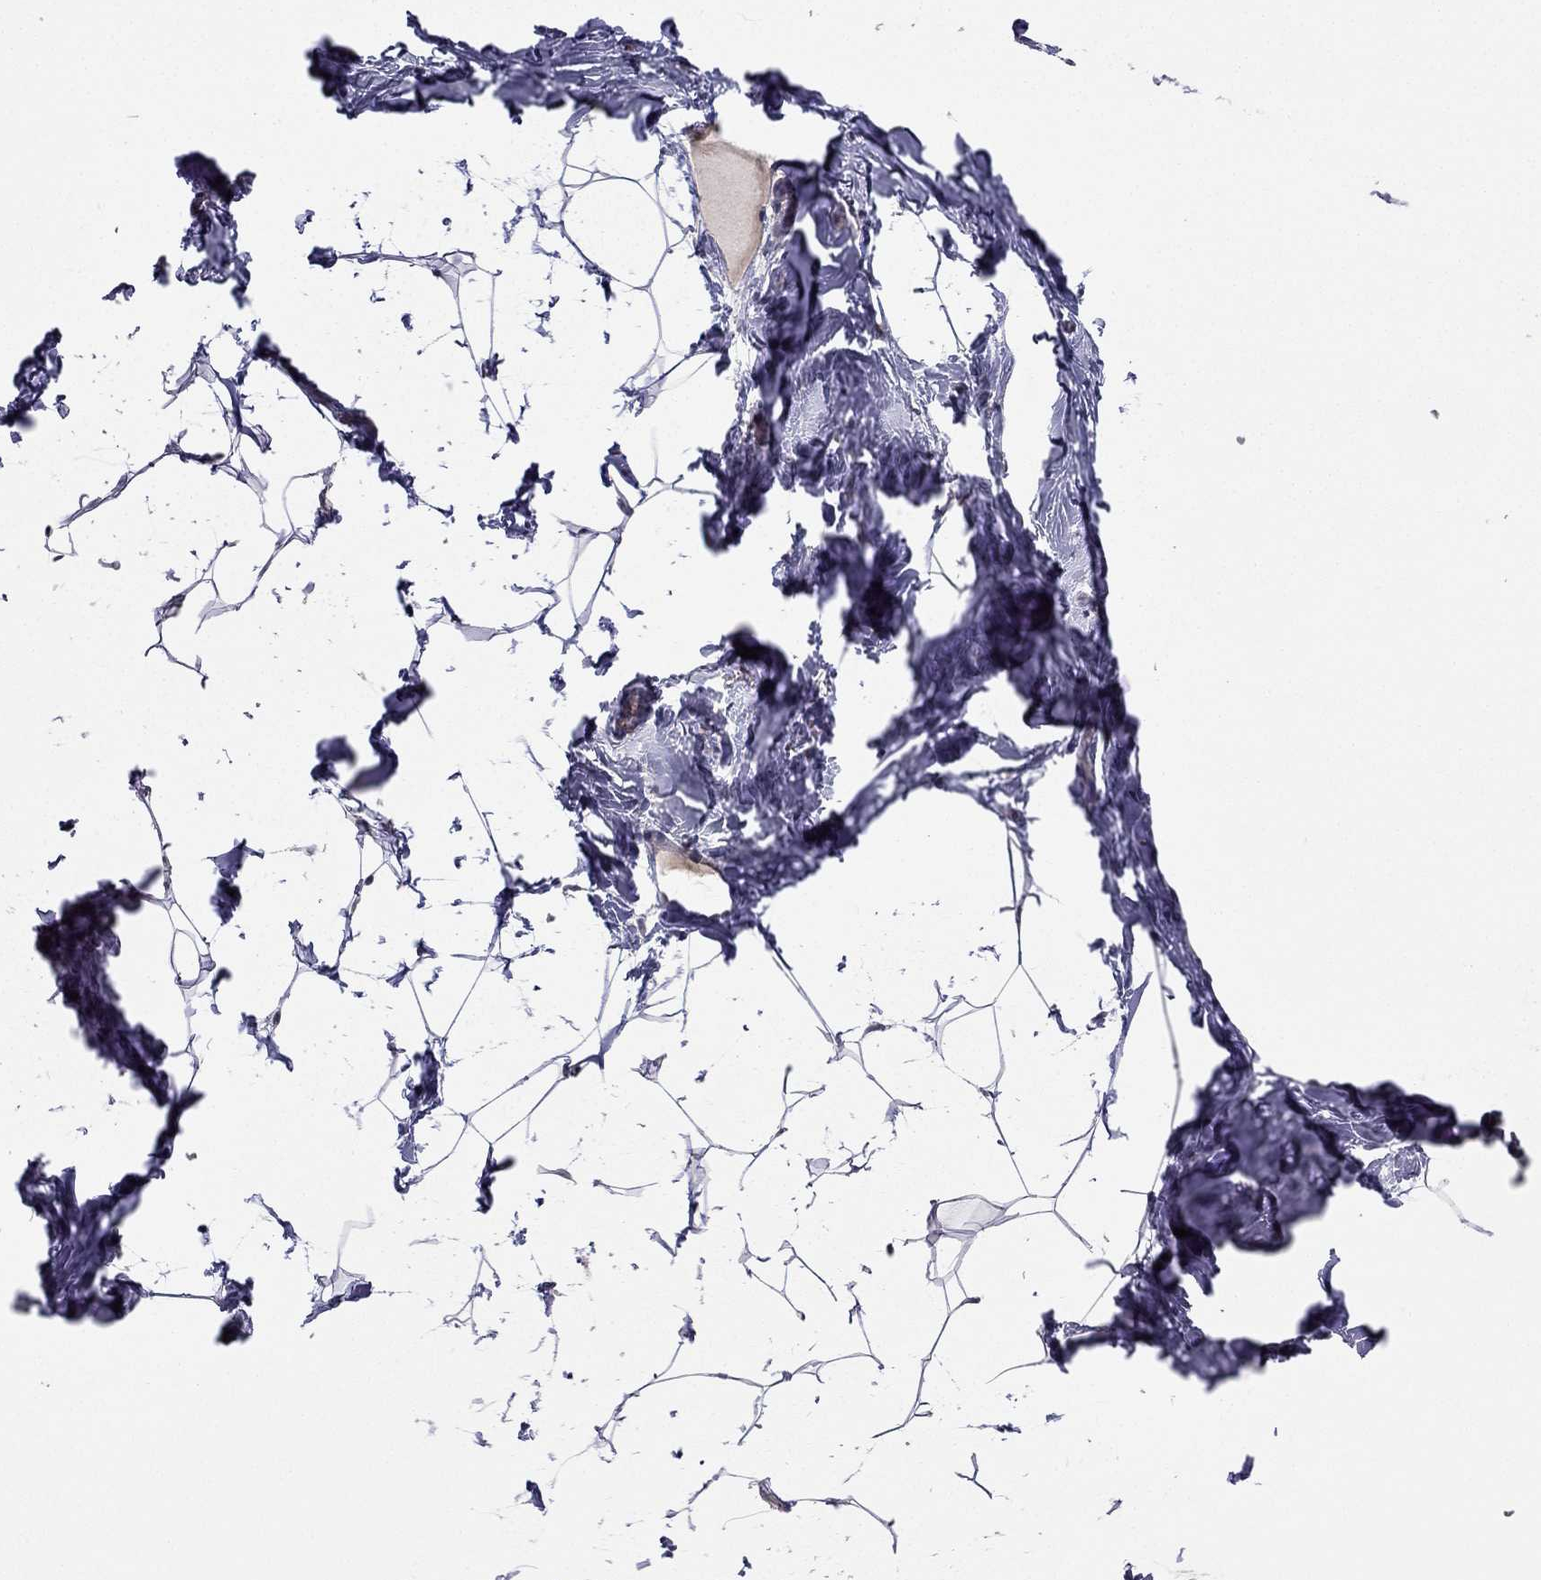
{"staining": {"intensity": "negative", "quantity": "none", "location": "none"}, "tissue": "breast", "cell_type": "Adipocytes", "image_type": "normal", "snomed": [{"axis": "morphology", "description": "Normal tissue, NOS"}, {"axis": "topography", "description": "Breast"}], "caption": "Breast was stained to show a protein in brown. There is no significant staining in adipocytes. Nuclei are stained in blue.", "gene": "CHST8", "patient": {"sex": "female", "age": 32}}